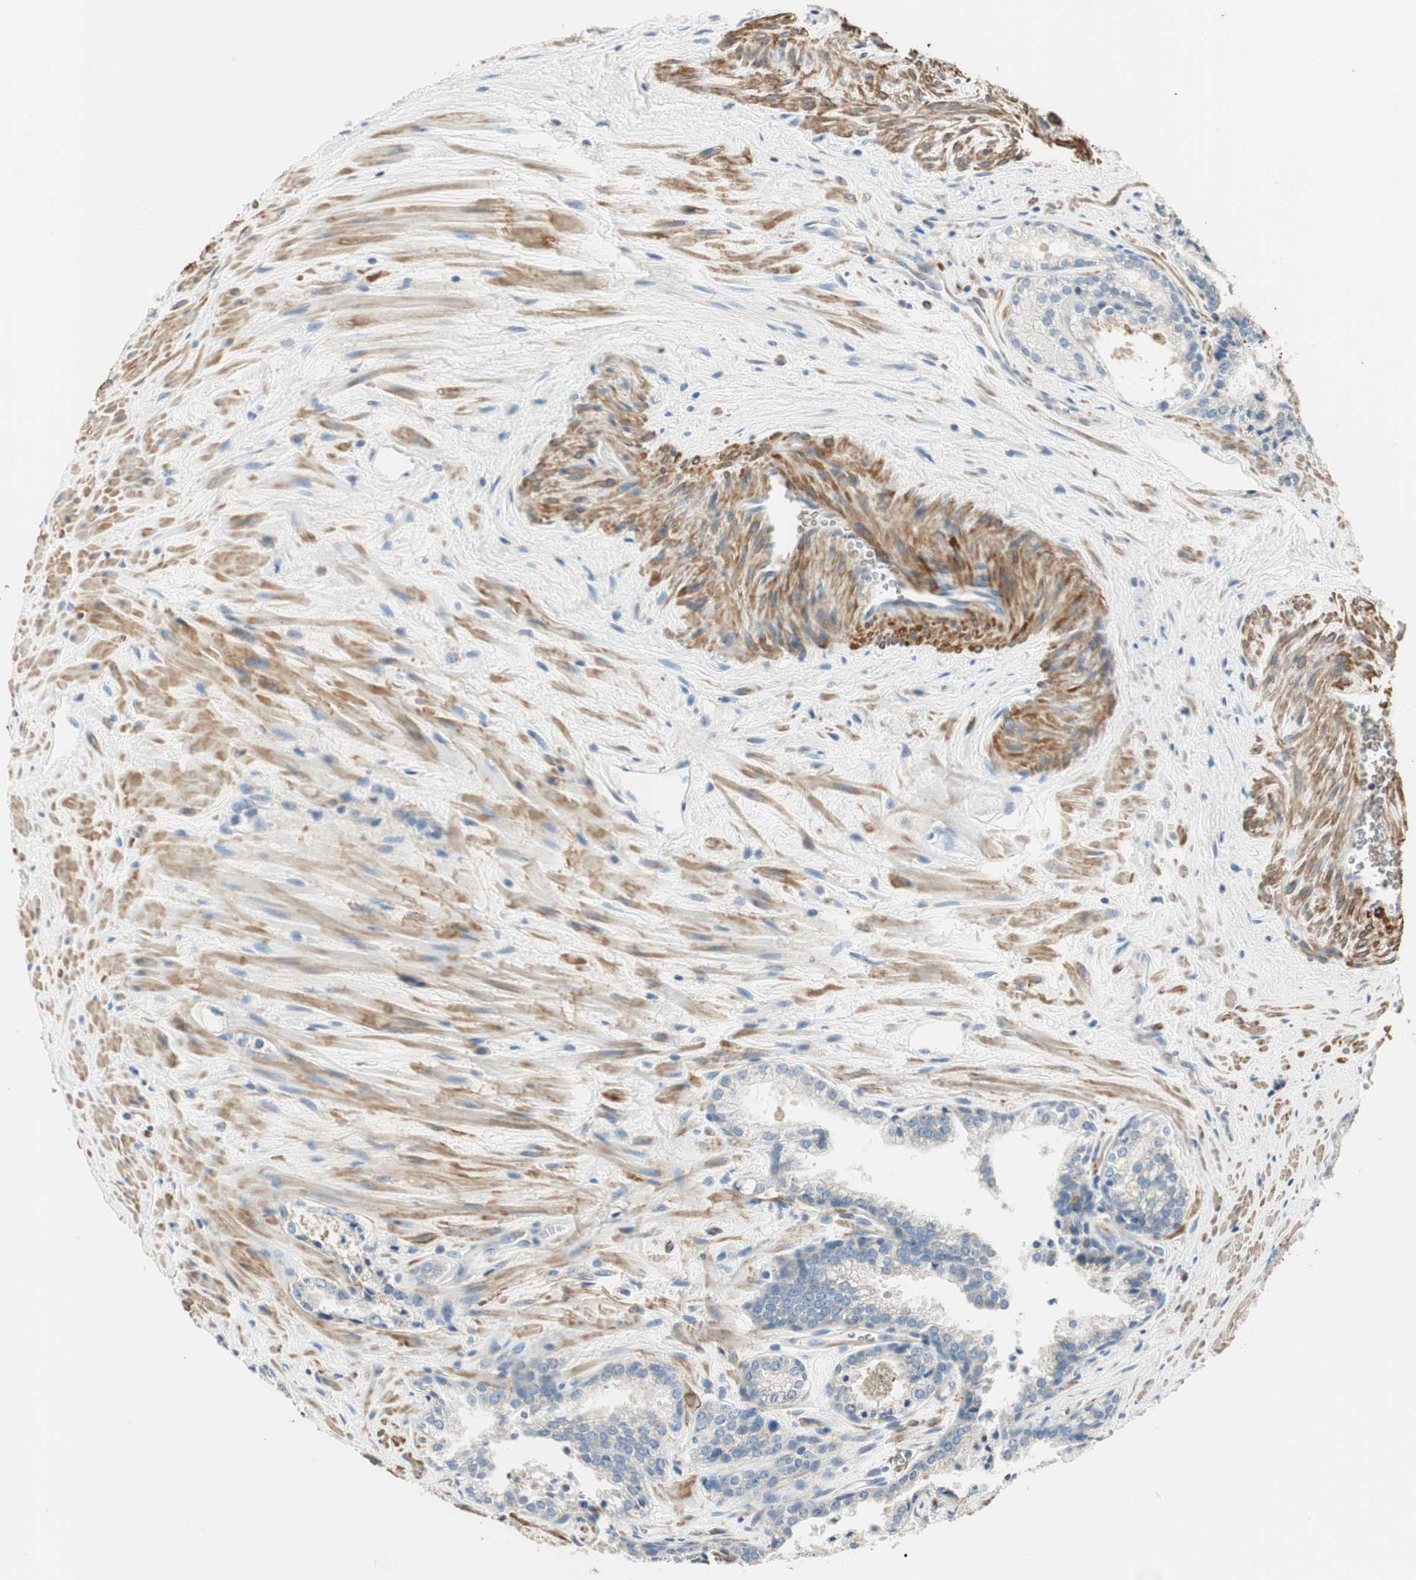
{"staining": {"intensity": "negative", "quantity": "none", "location": "none"}, "tissue": "prostate cancer", "cell_type": "Tumor cells", "image_type": "cancer", "snomed": [{"axis": "morphology", "description": "Adenocarcinoma, Low grade"}, {"axis": "topography", "description": "Prostate"}], "caption": "IHC photomicrograph of prostate cancer stained for a protein (brown), which reveals no staining in tumor cells.", "gene": "RORB", "patient": {"sex": "male", "age": 60}}